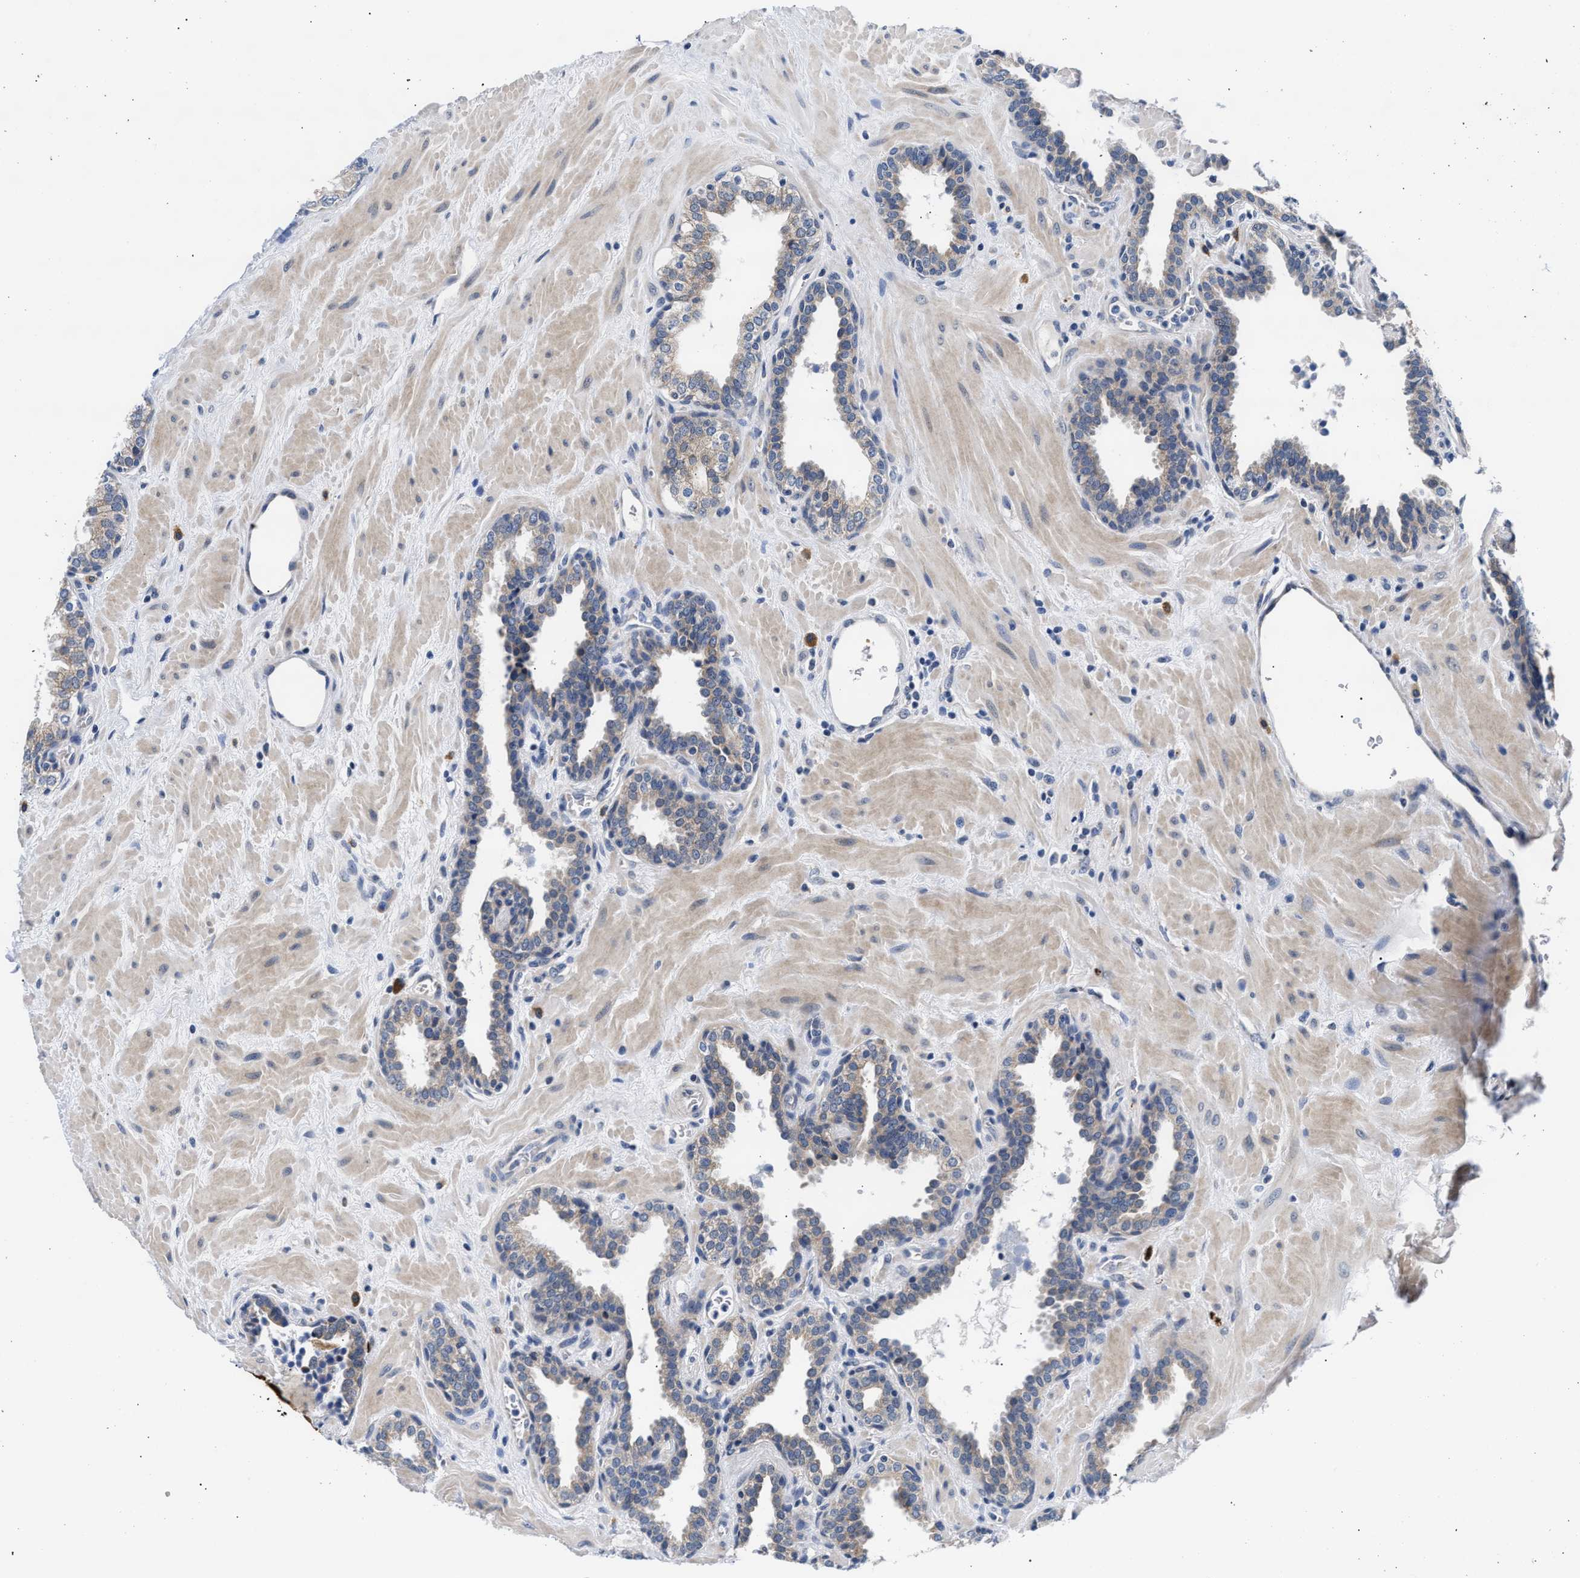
{"staining": {"intensity": "weak", "quantity": "25%-75%", "location": "cytoplasmic/membranous"}, "tissue": "prostate", "cell_type": "Glandular cells", "image_type": "normal", "snomed": [{"axis": "morphology", "description": "Normal tissue, NOS"}, {"axis": "topography", "description": "Prostate"}], "caption": "Weak cytoplasmic/membranous positivity is present in about 25%-75% of glandular cells in benign prostate.", "gene": "RINT1", "patient": {"sex": "male", "age": 51}}